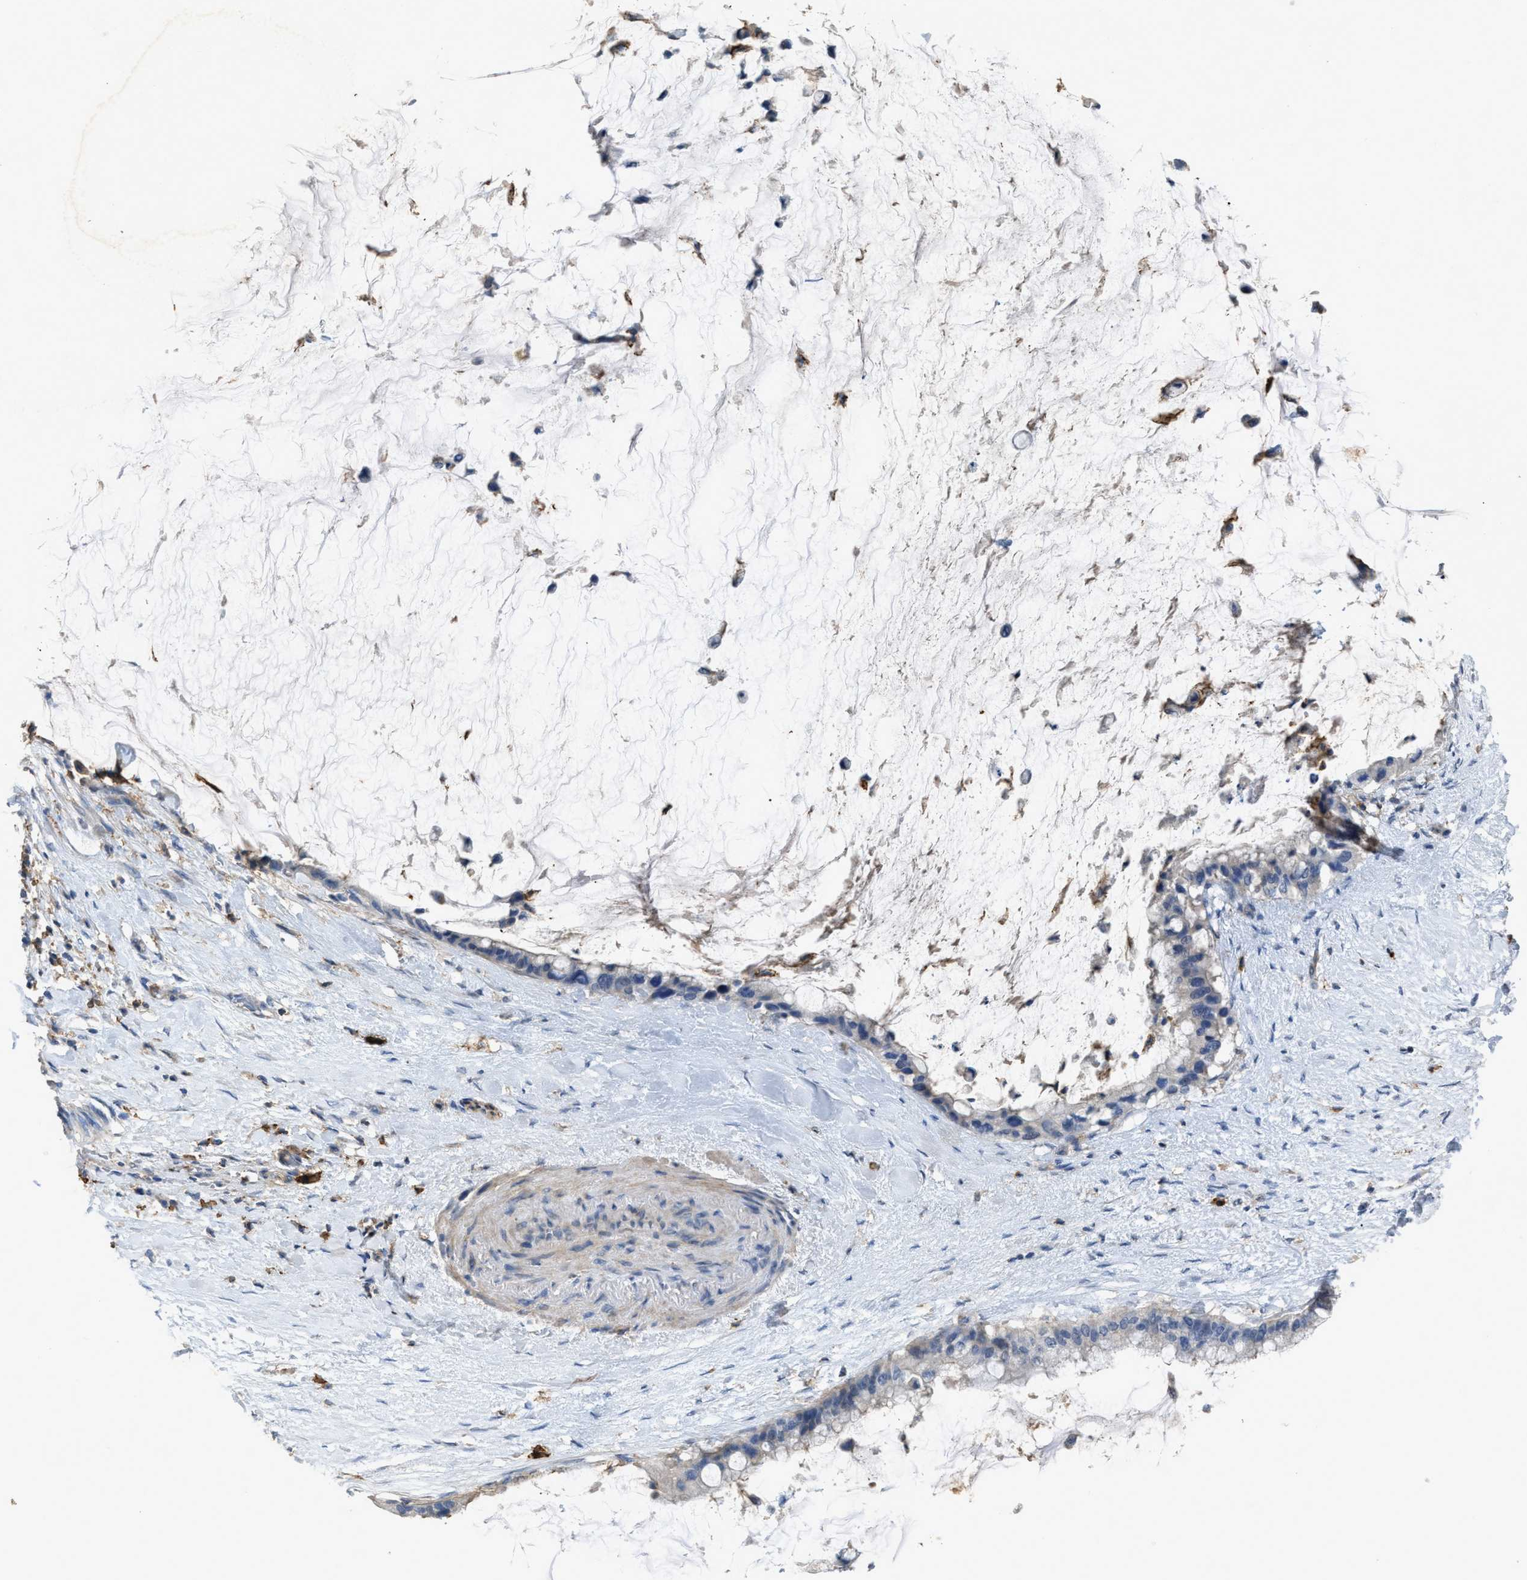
{"staining": {"intensity": "negative", "quantity": "none", "location": "none"}, "tissue": "pancreatic cancer", "cell_type": "Tumor cells", "image_type": "cancer", "snomed": [{"axis": "morphology", "description": "Adenocarcinoma, NOS"}, {"axis": "topography", "description": "Pancreas"}], "caption": "This is a photomicrograph of IHC staining of pancreatic cancer (adenocarcinoma), which shows no expression in tumor cells.", "gene": "OR51E1", "patient": {"sex": "male", "age": 41}}